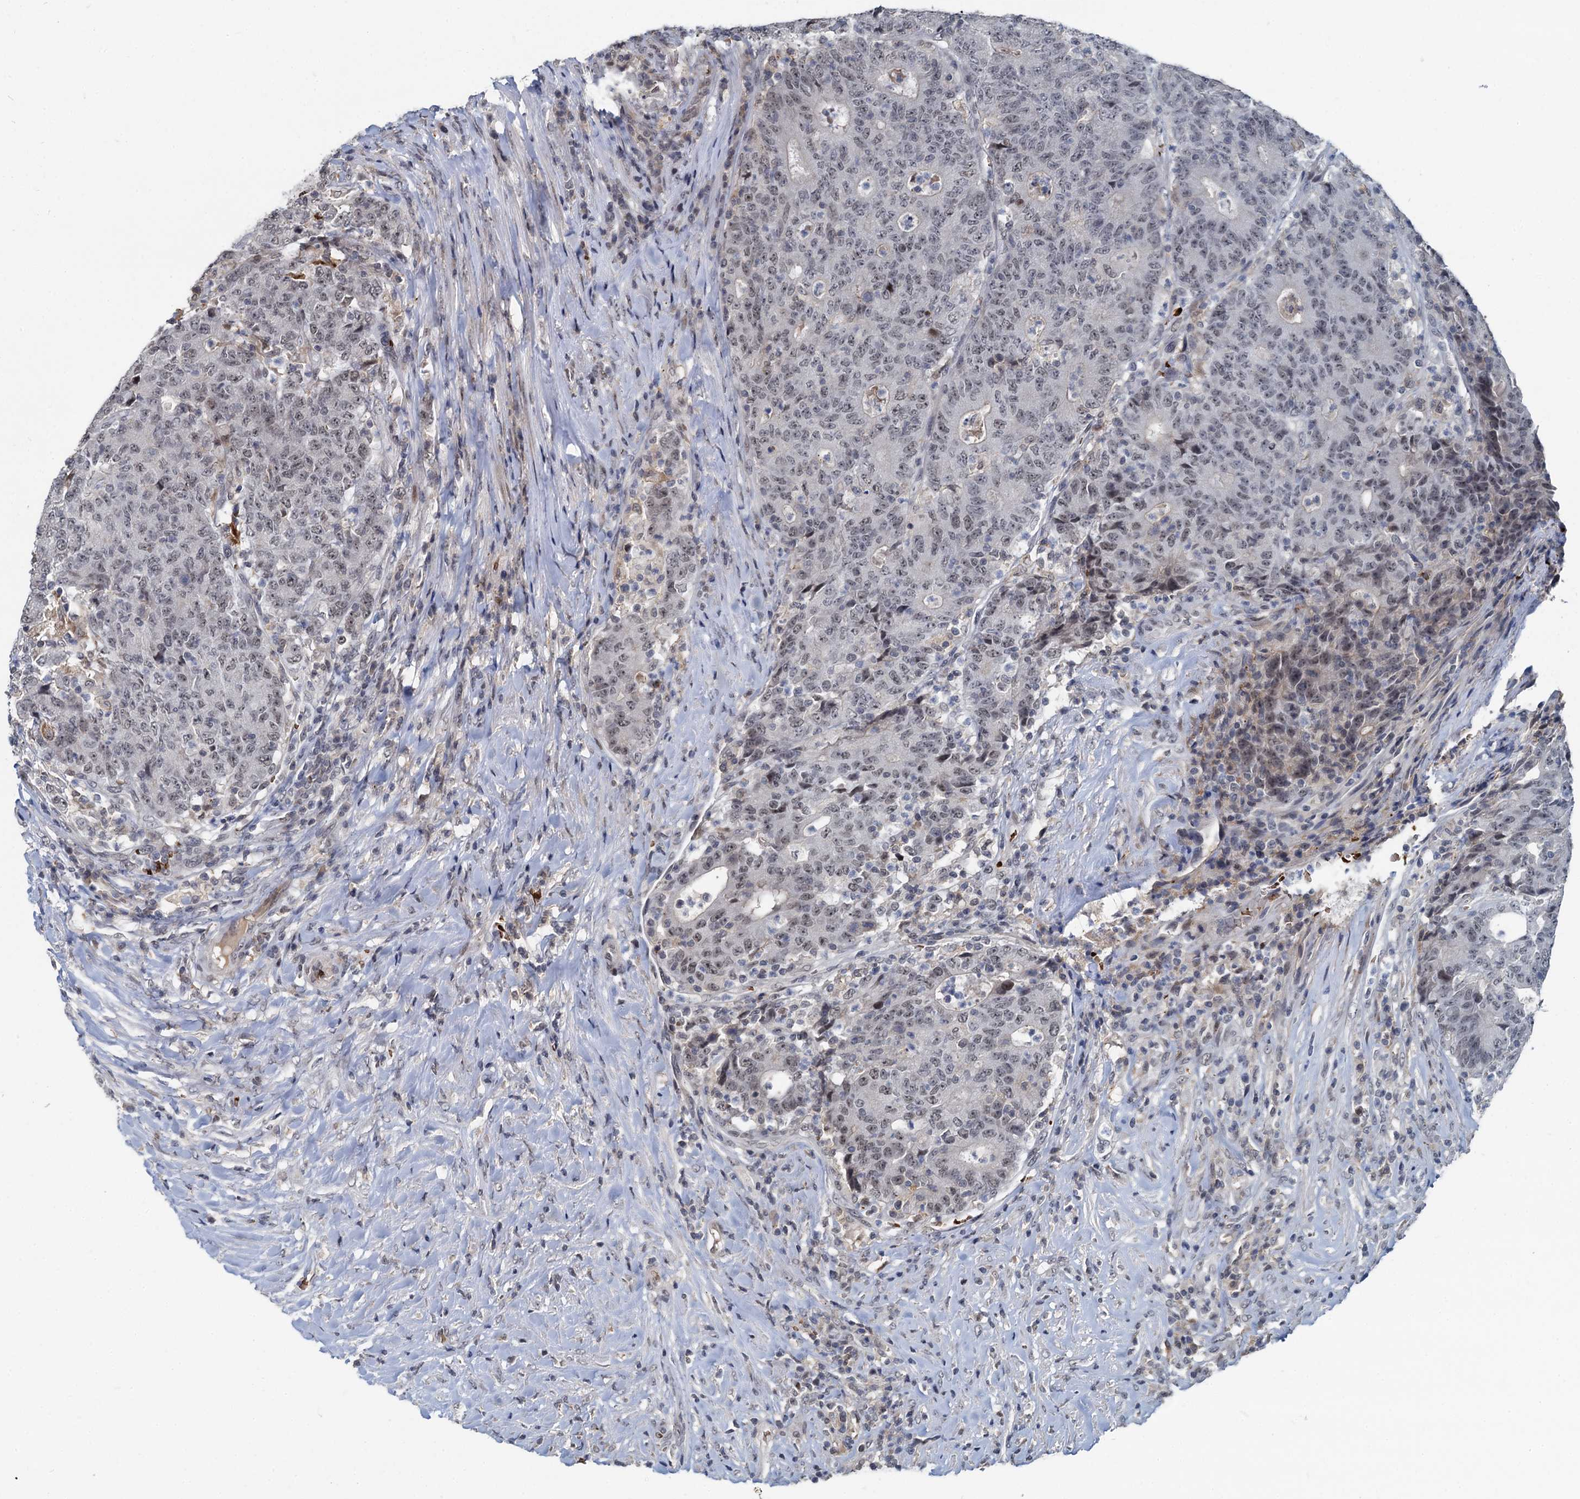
{"staining": {"intensity": "moderate", "quantity": "25%-75%", "location": "nuclear"}, "tissue": "colorectal cancer", "cell_type": "Tumor cells", "image_type": "cancer", "snomed": [{"axis": "morphology", "description": "Adenocarcinoma, NOS"}, {"axis": "topography", "description": "Colon"}], "caption": "The immunohistochemical stain labels moderate nuclear expression in tumor cells of colorectal adenocarcinoma tissue.", "gene": "FANCI", "patient": {"sex": "female", "age": 75}}